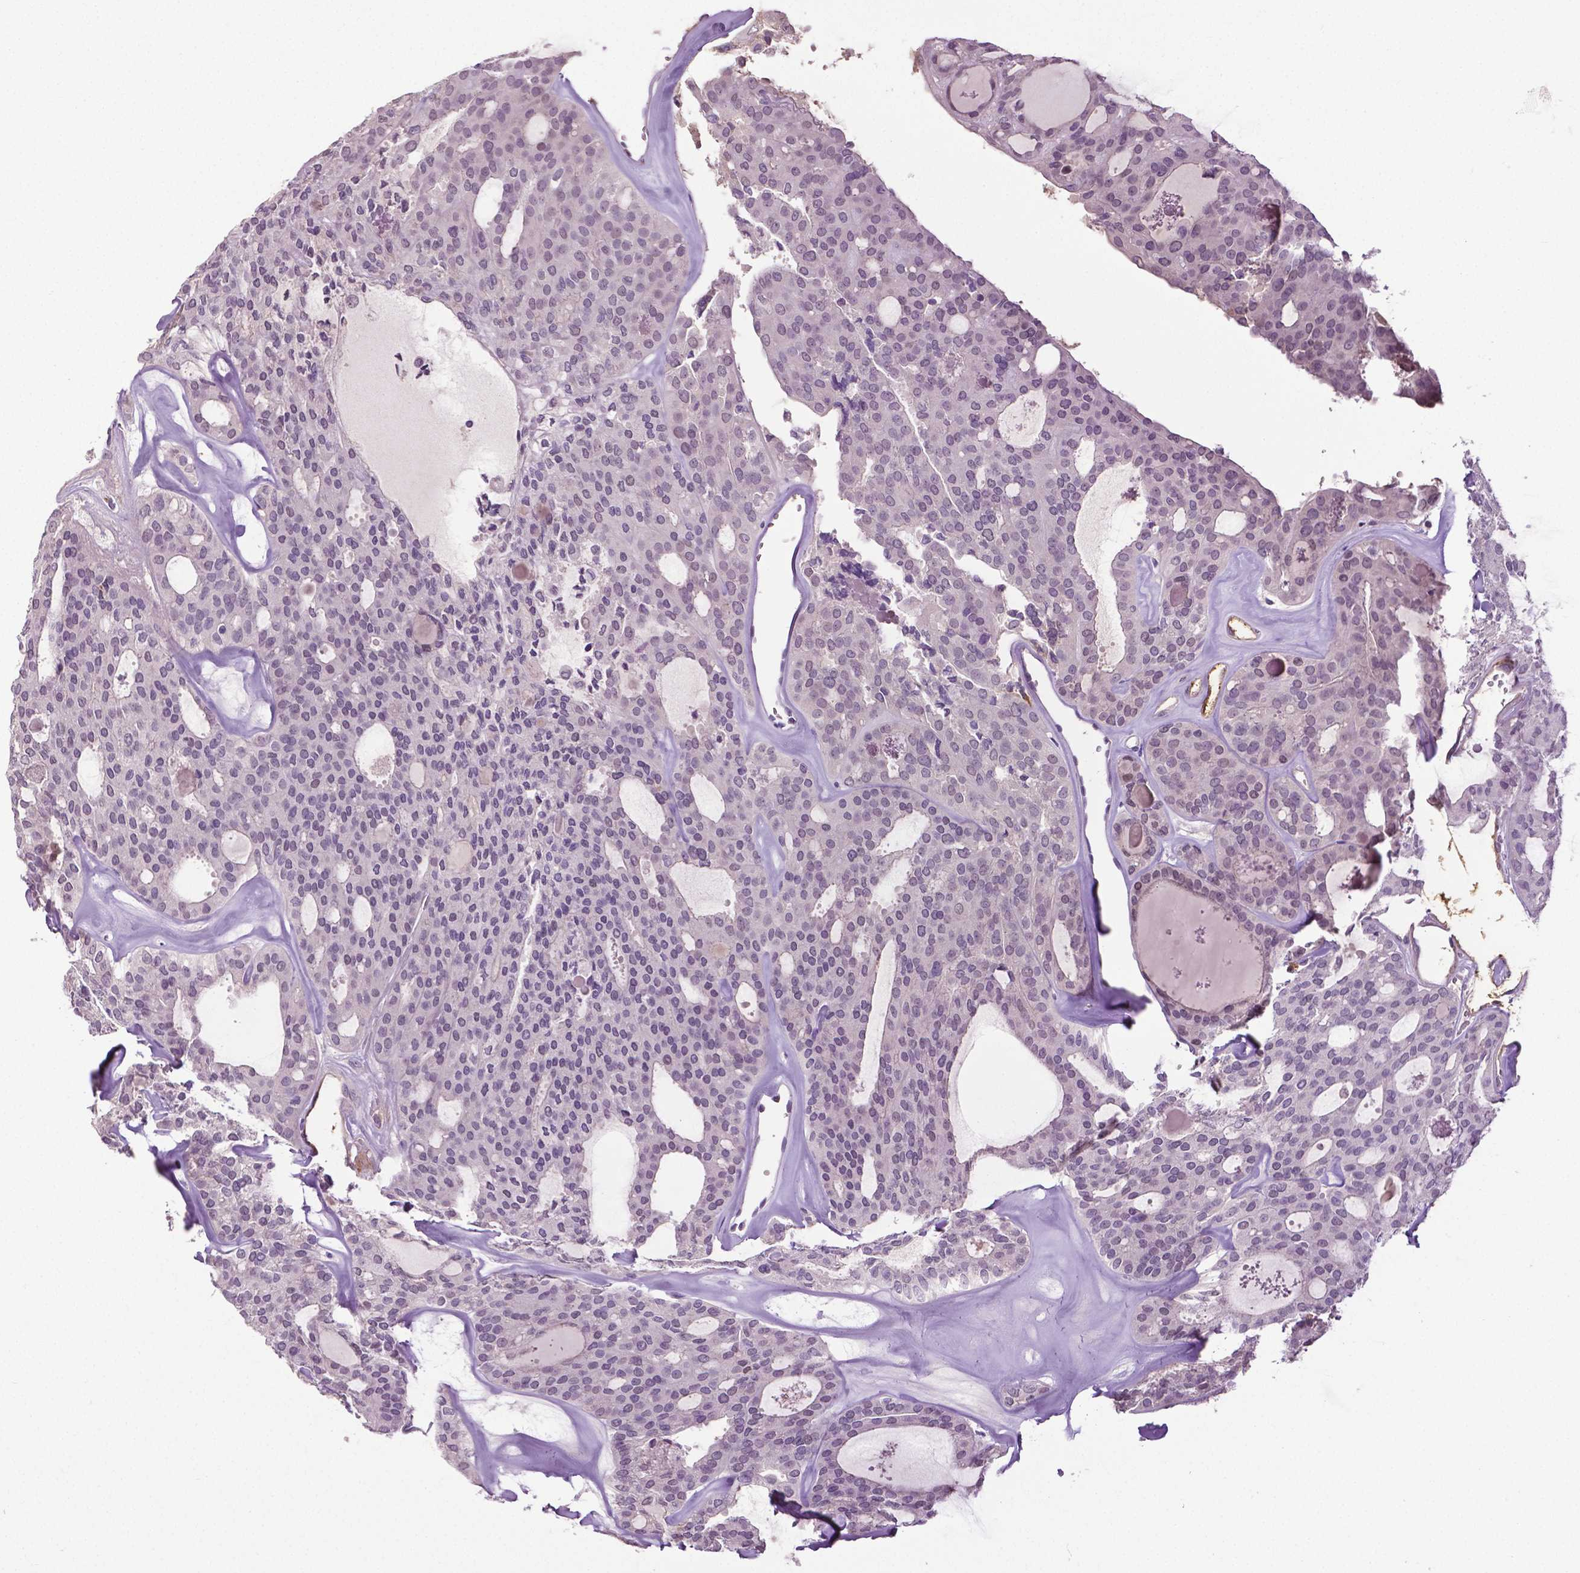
{"staining": {"intensity": "weak", "quantity": "<25%", "location": "nuclear"}, "tissue": "thyroid cancer", "cell_type": "Tumor cells", "image_type": "cancer", "snomed": [{"axis": "morphology", "description": "Follicular adenoma carcinoma, NOS"}, {"axis": "topography", "description": "Thyroid gland"}], "caption": "An immunohistochemistry image of follicular adenoma carcinoma (thyroid) is shown. There is no staining in tumor cells of follicular adenoma carcinoma (thyroid). (Immunohistochemistry, brightfield microscopy, high magnification).", "gene": "PTPN5", "patient": {"sex": "male", "age": 75}}